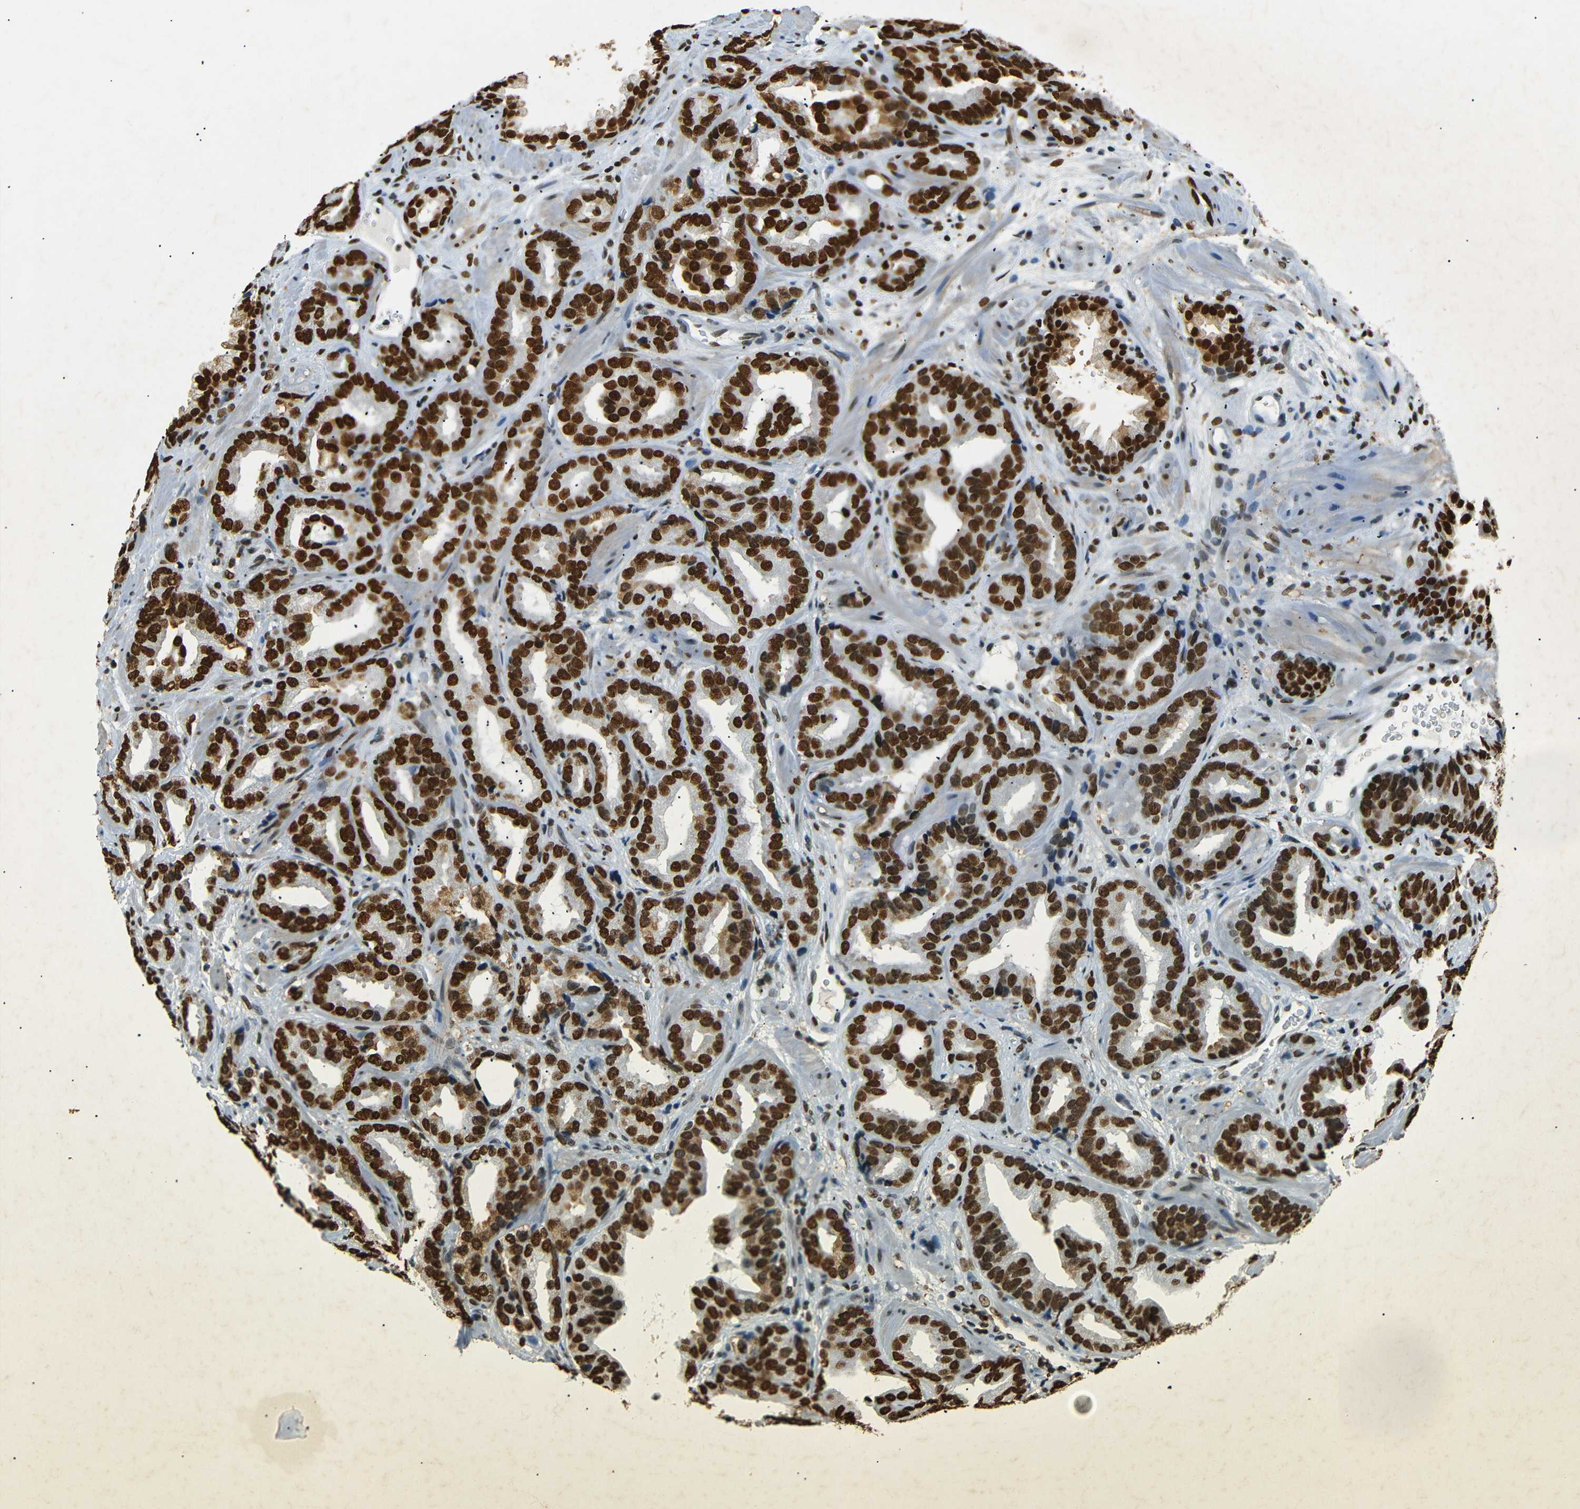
{"staining": {"intensity": "strong", "quantity": ">75%", "location": "nuclear"}, "tissue": "prostate cancer", "cell_type": "Tumor cells", "image_type": "cancer", "snomed": [{"axis": "morphology", "description": "Adenocarcinoma, Low grade"}, {"axis": "topography", "description": "Prostate"}], "caption": "Prostate adenocarcinoma (low-grade) tissue exhibits strong nuclear staining in approximately >75% of tumor cells, visualized by immunohistochemistry.", "gene": "HMGN1", "patient": {"sex": "male", "age": 59}}